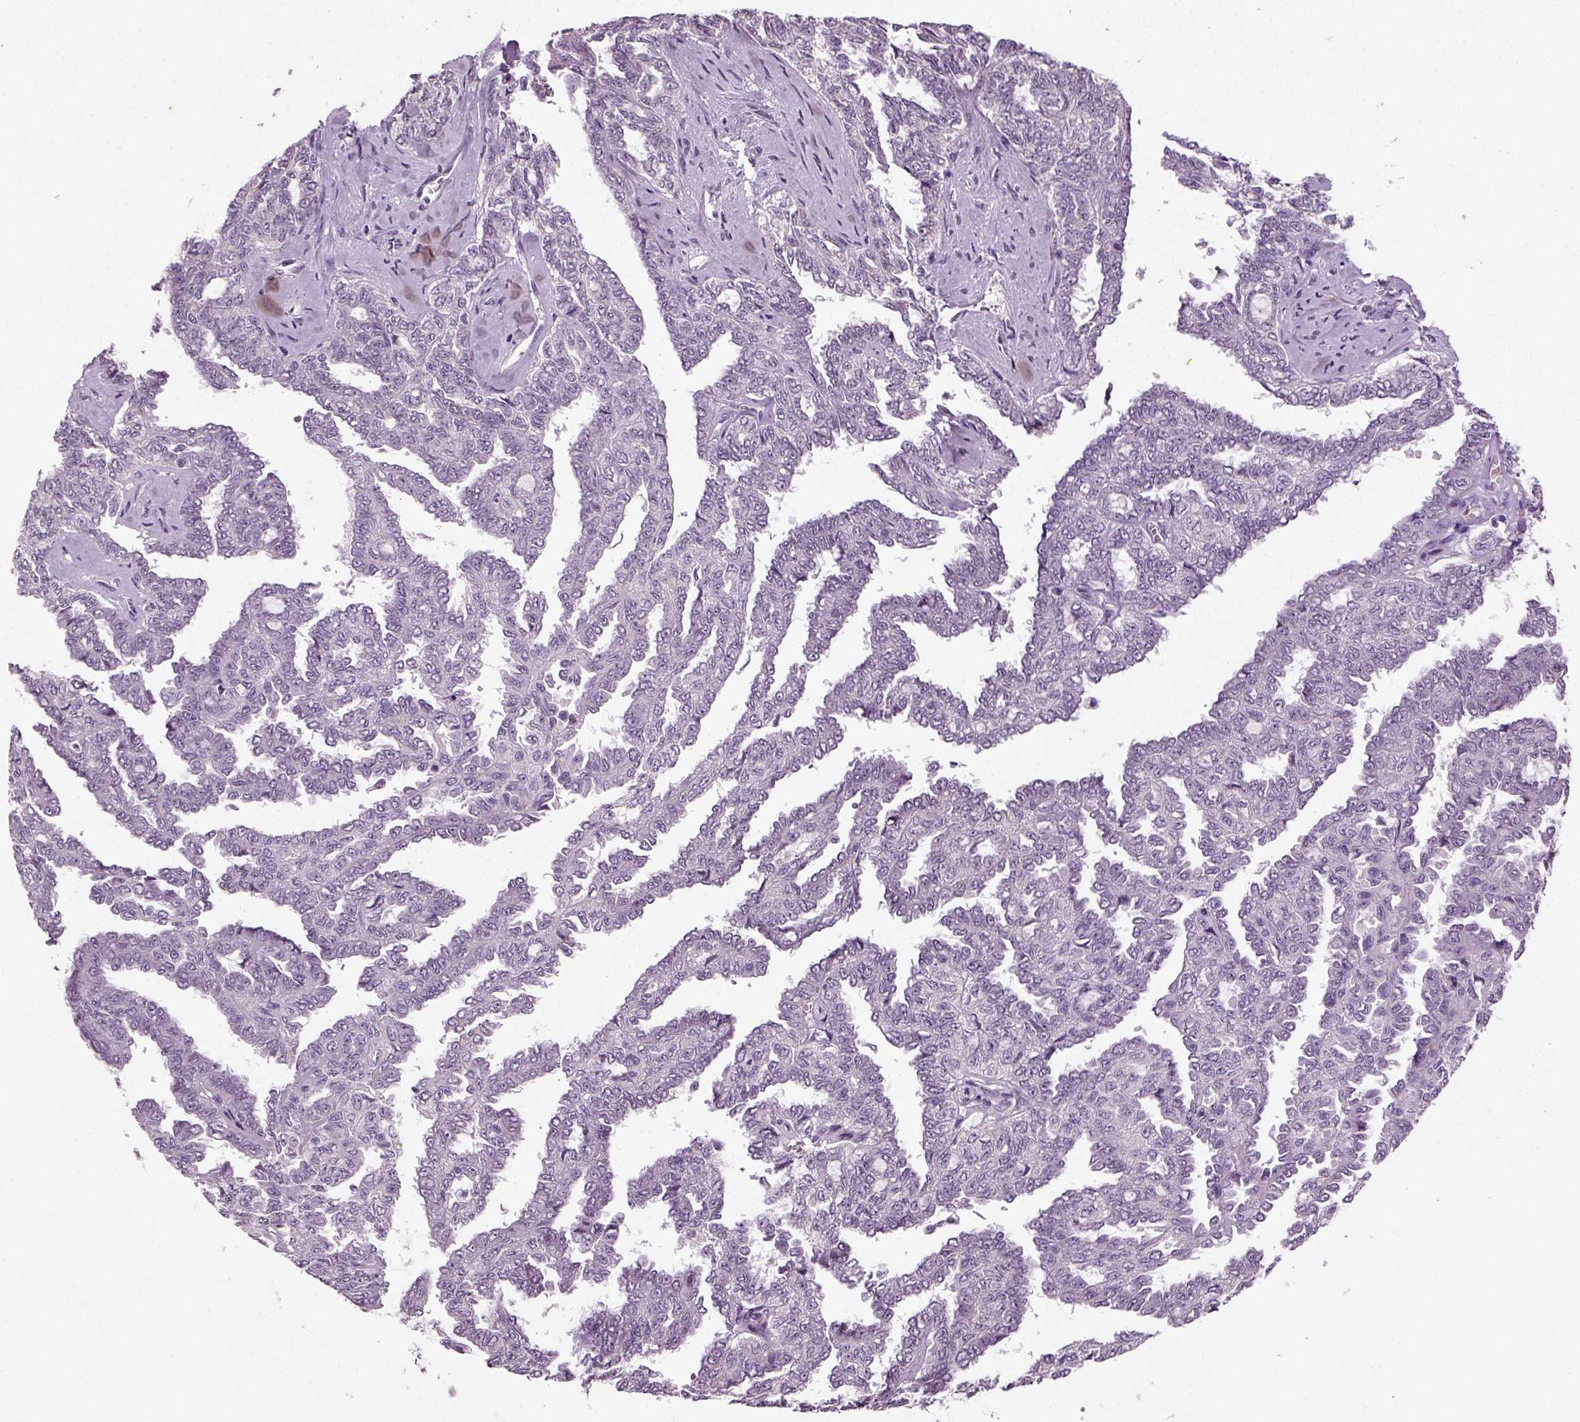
{"staining": {"intensity": "negative", "quantity": "none", "location": "none"}, "tissue": "ovarian cancer", "cell_type": "Tumor cells", "image_type": "cancer", "snomed": [{"axis": "morphology", "description": "Cystadenocarcinoma, serous, NOS"}, {"axis": "topography", "description": "Ovary"}], "caption": "The photomicrograph exhibits no staining of tumor cells in ovarian serous cystadenocarcinoma. Nuclei are stained in blue.", "gene": "SYNGAP1", "patient": {"sex": "female", "age": 71}}